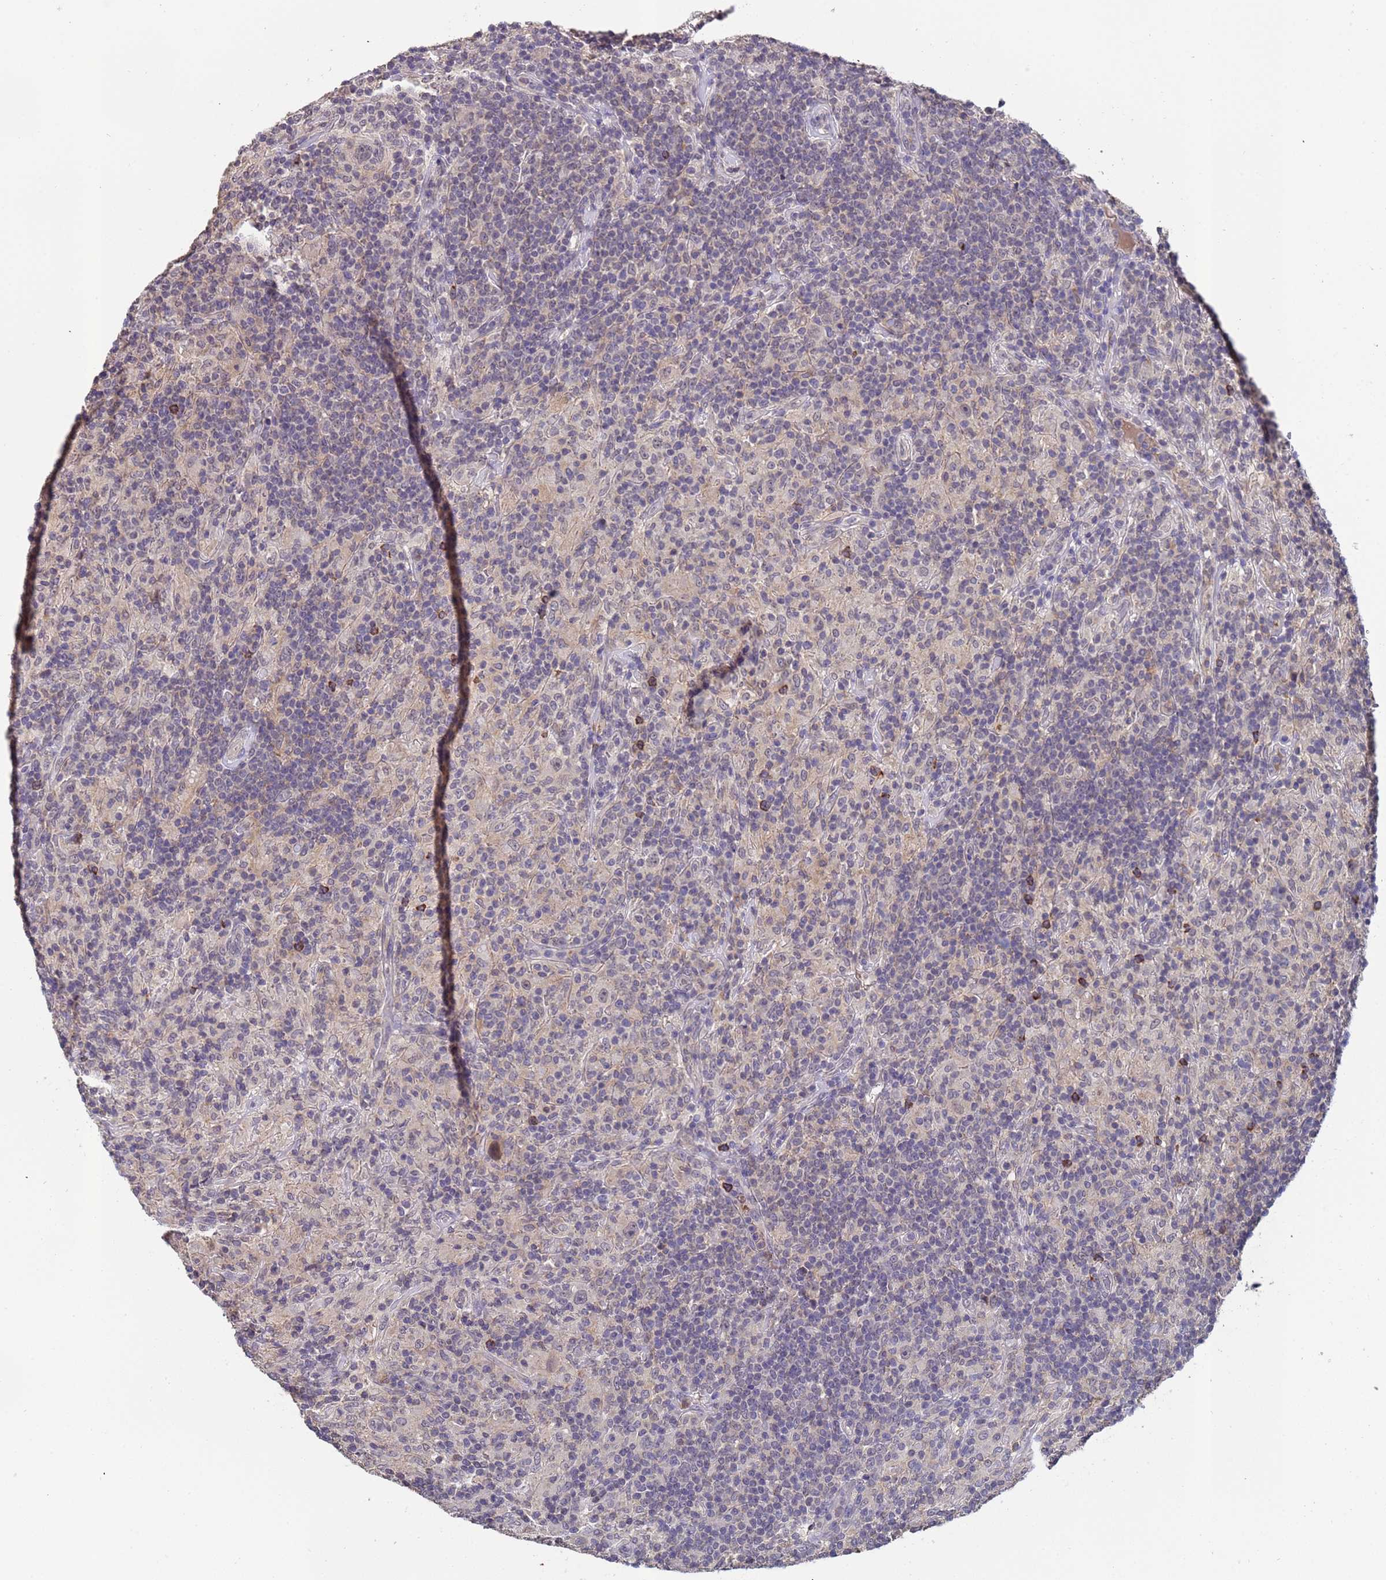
{"staining": {"intensity": "negative", "quantity": "none", "location": "none"}, "tissue": "lymphoma", "cell_type": "Tumor cells", "image_type": "cancer", "snomed": [{"axis": "morphology", "description": "Hodgkin's disease, NOS"}, {"axis": "topography", "description": "Lymph node"}], "caption": "This is an IHC photomicrograph of Hodgkin's disease. There is no positivity in tumor cells.", "gene": "ZNF248", "patient": {"sex": "male", "age": 70}}